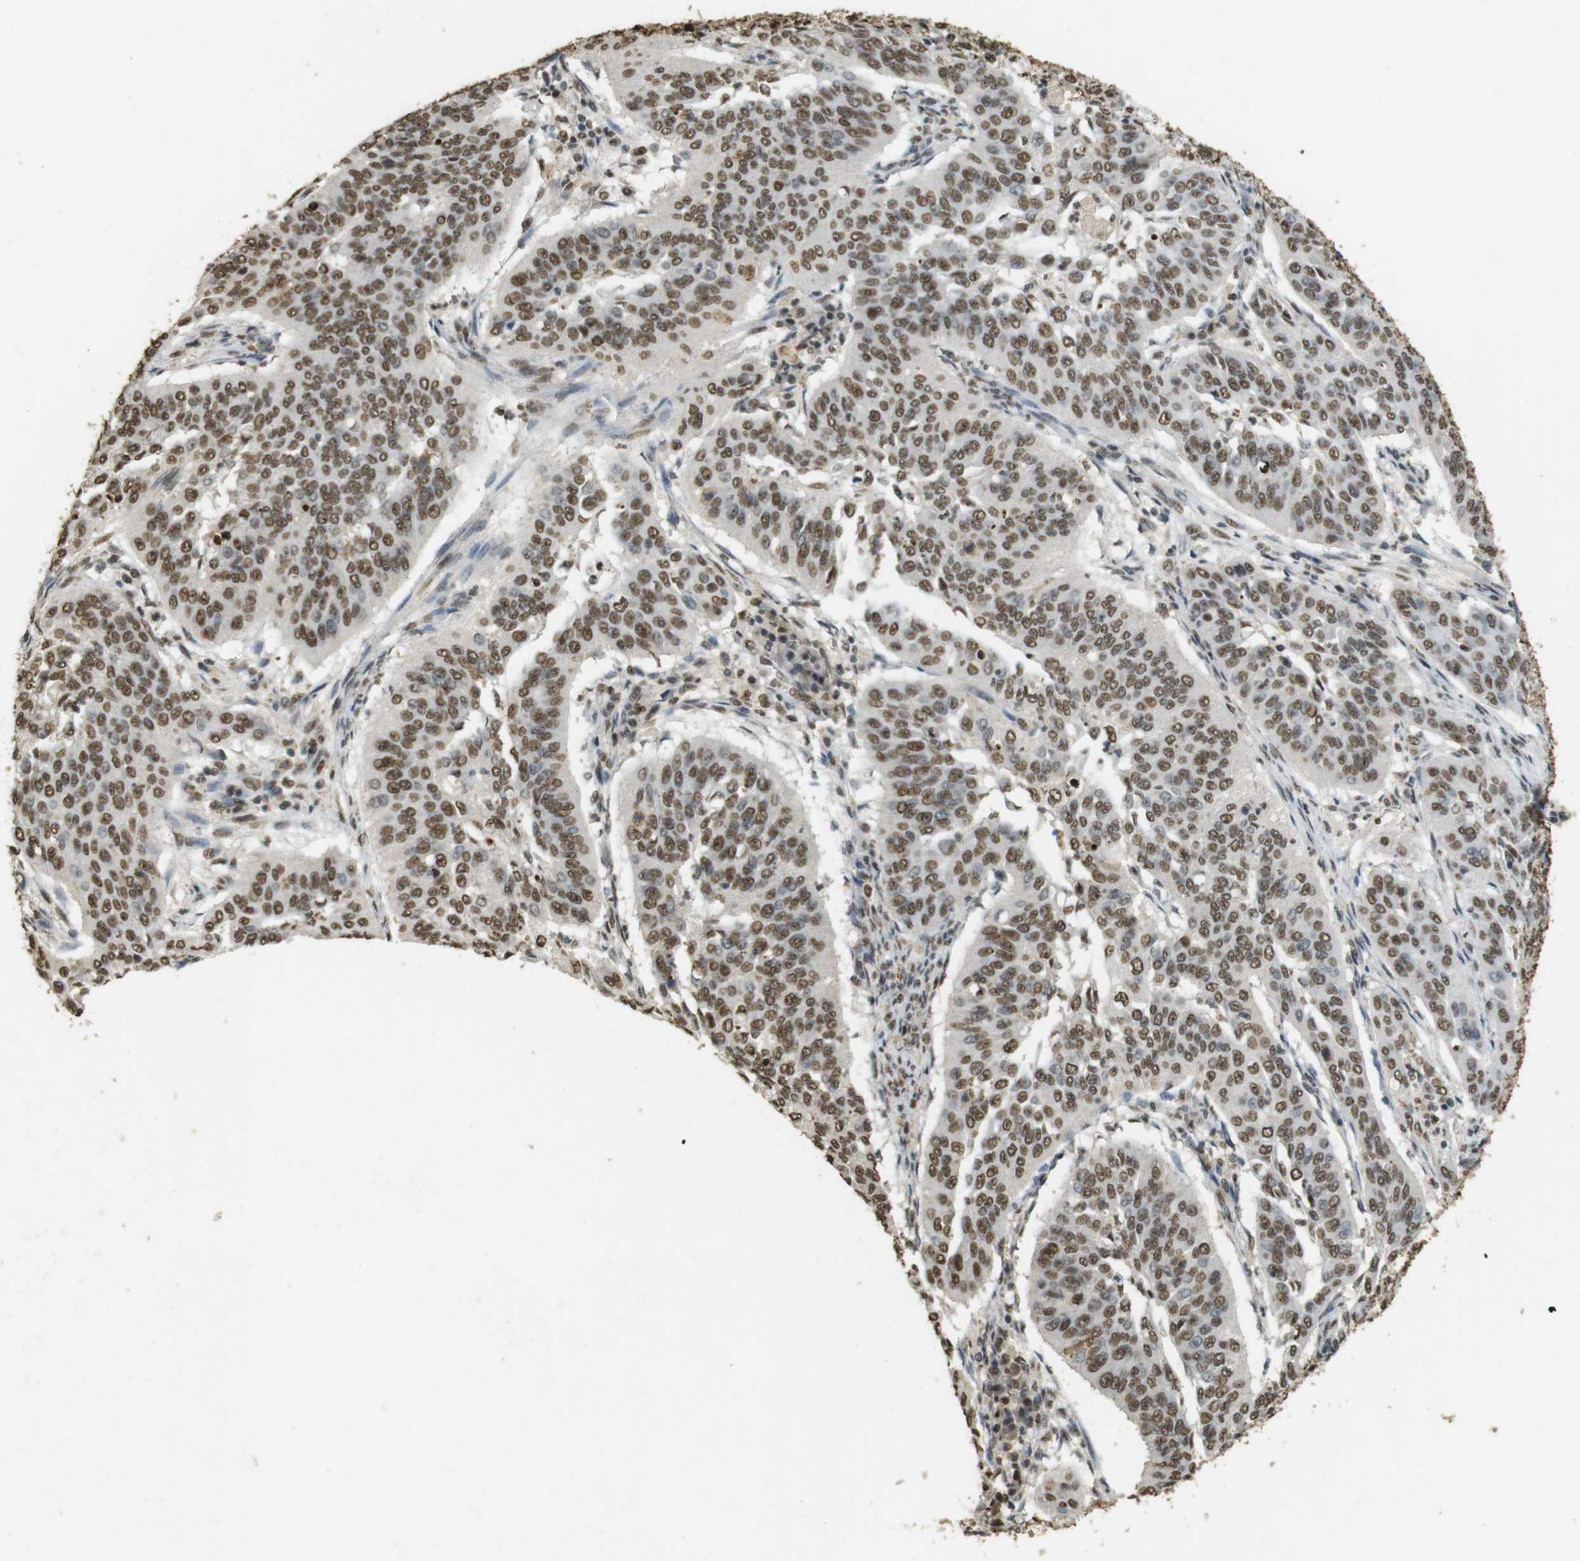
{"staining": {"intensity": "moderate", "quantity": ">75%", "location": "nuclear"}, "tissue": "cervical cancer", "cell_type": "Tumor cells", "image_type": "cancer", "snomed": [{"axis": "morphology", "description": "Normal tissue, NOS"}, {"axis": "morphology", "description": "Squamous cell carcinoma, NOS"}, {"axis": "topography", "description": "Cervix"}], "caption": "Immunohistochemistry (IHC) of cervical cancer (squamous cell carcinoma) shows medium levels of moderate nuclear positivity in about >75% of tumor cells. (Brightfield microscopy of DAB IHC at high magnification).", "gene": "GATA4", "patient": {"sex": "female", "age": 39}}